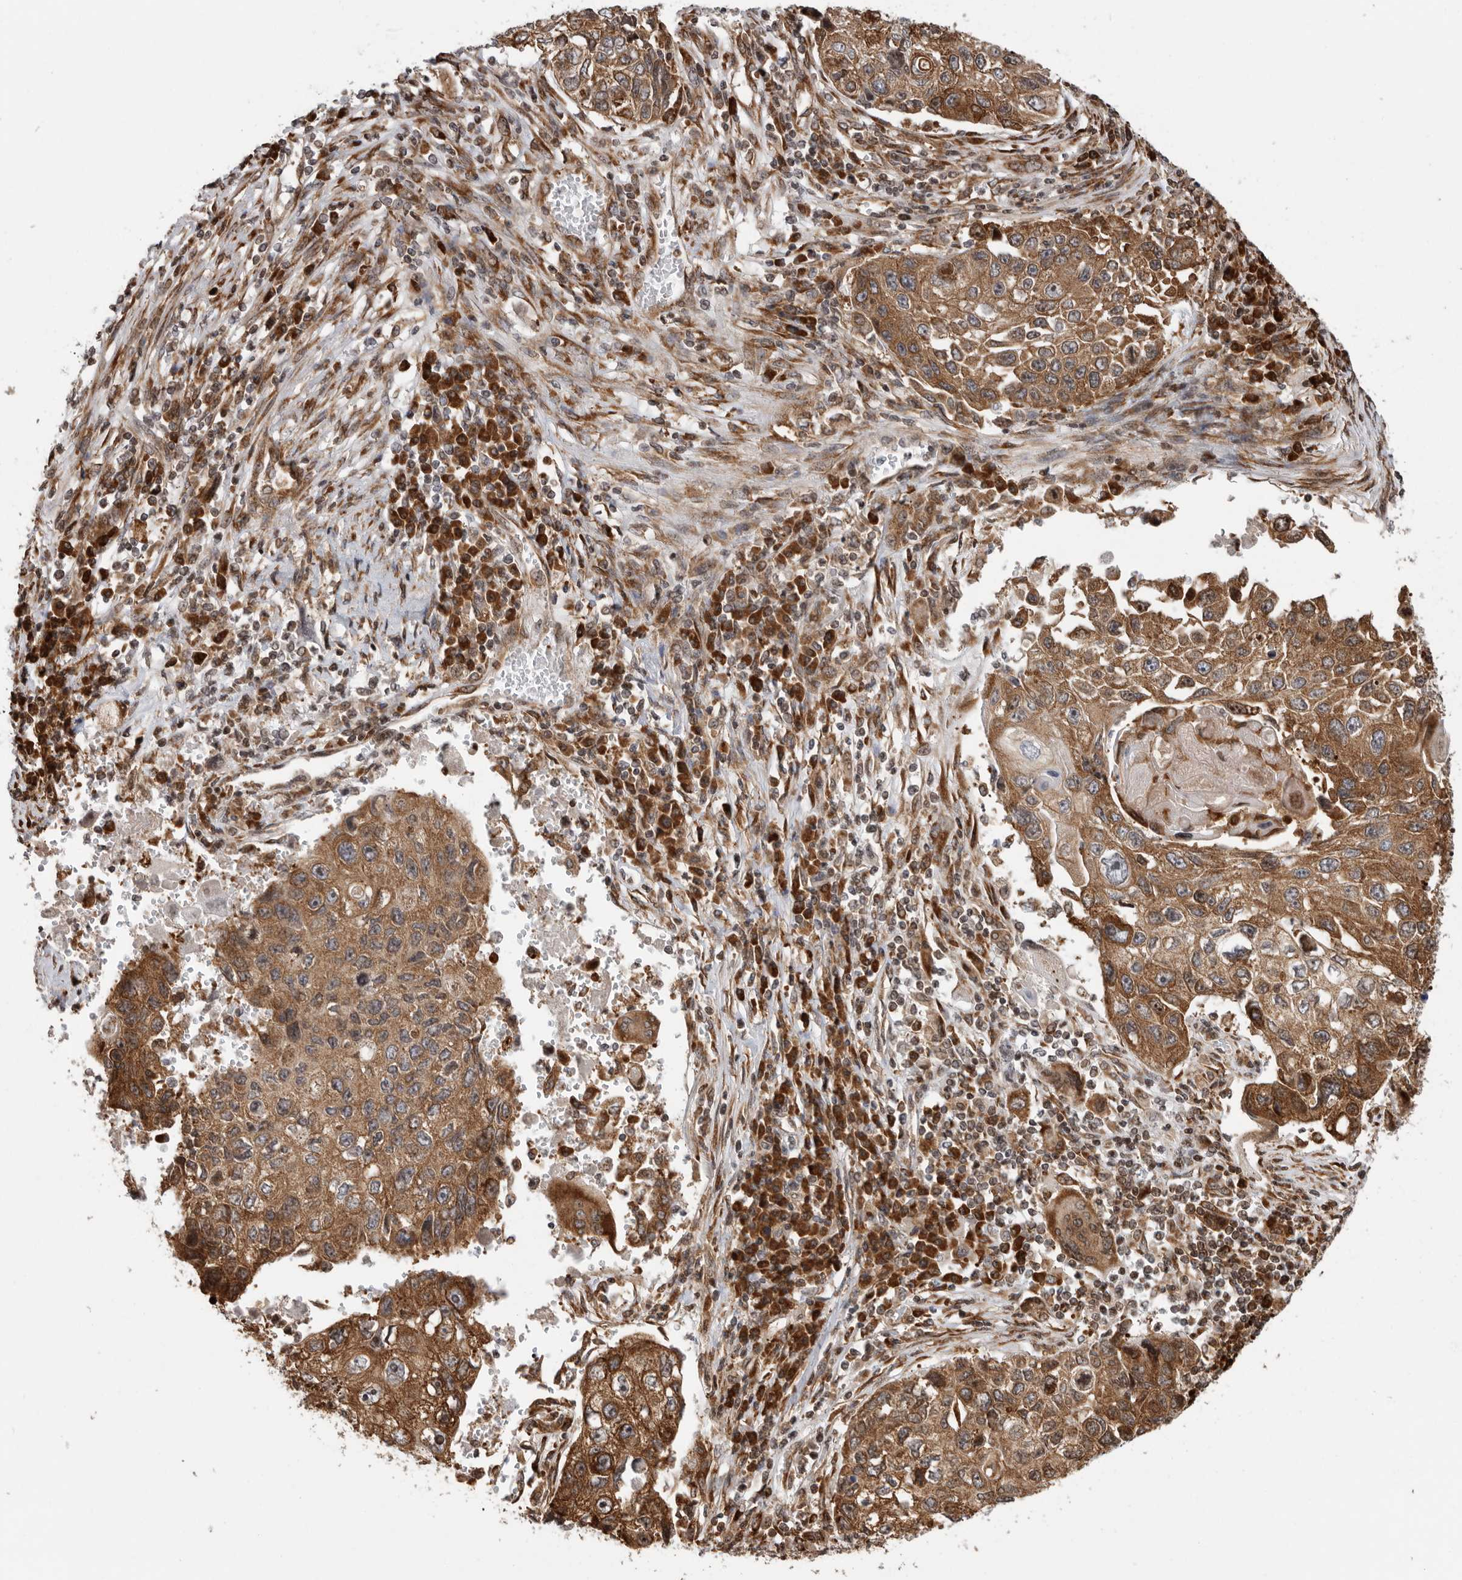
{"staining": {"intensity": "moderate", "quantity": ">75%", "location": "cytoplasmic/membranous"}, "tissue": "lung cancer", "cell_type": "Tumor cells", "image_type": "cancer", "snomed": [{"axis": "morphology", "description": "Squamous cell carcinoma, NOS"}, {"axis": "topography", "description": "Lung"}], "caption": "Immunohistochemical staining of human lung squamous cell carcinoma demonstrates medium levels of moderate cytoplasmic/membranous positivity in about >75% of tumor cells.", "gene": "FZD3", "patient": {"sex": "male", "age": 61}}